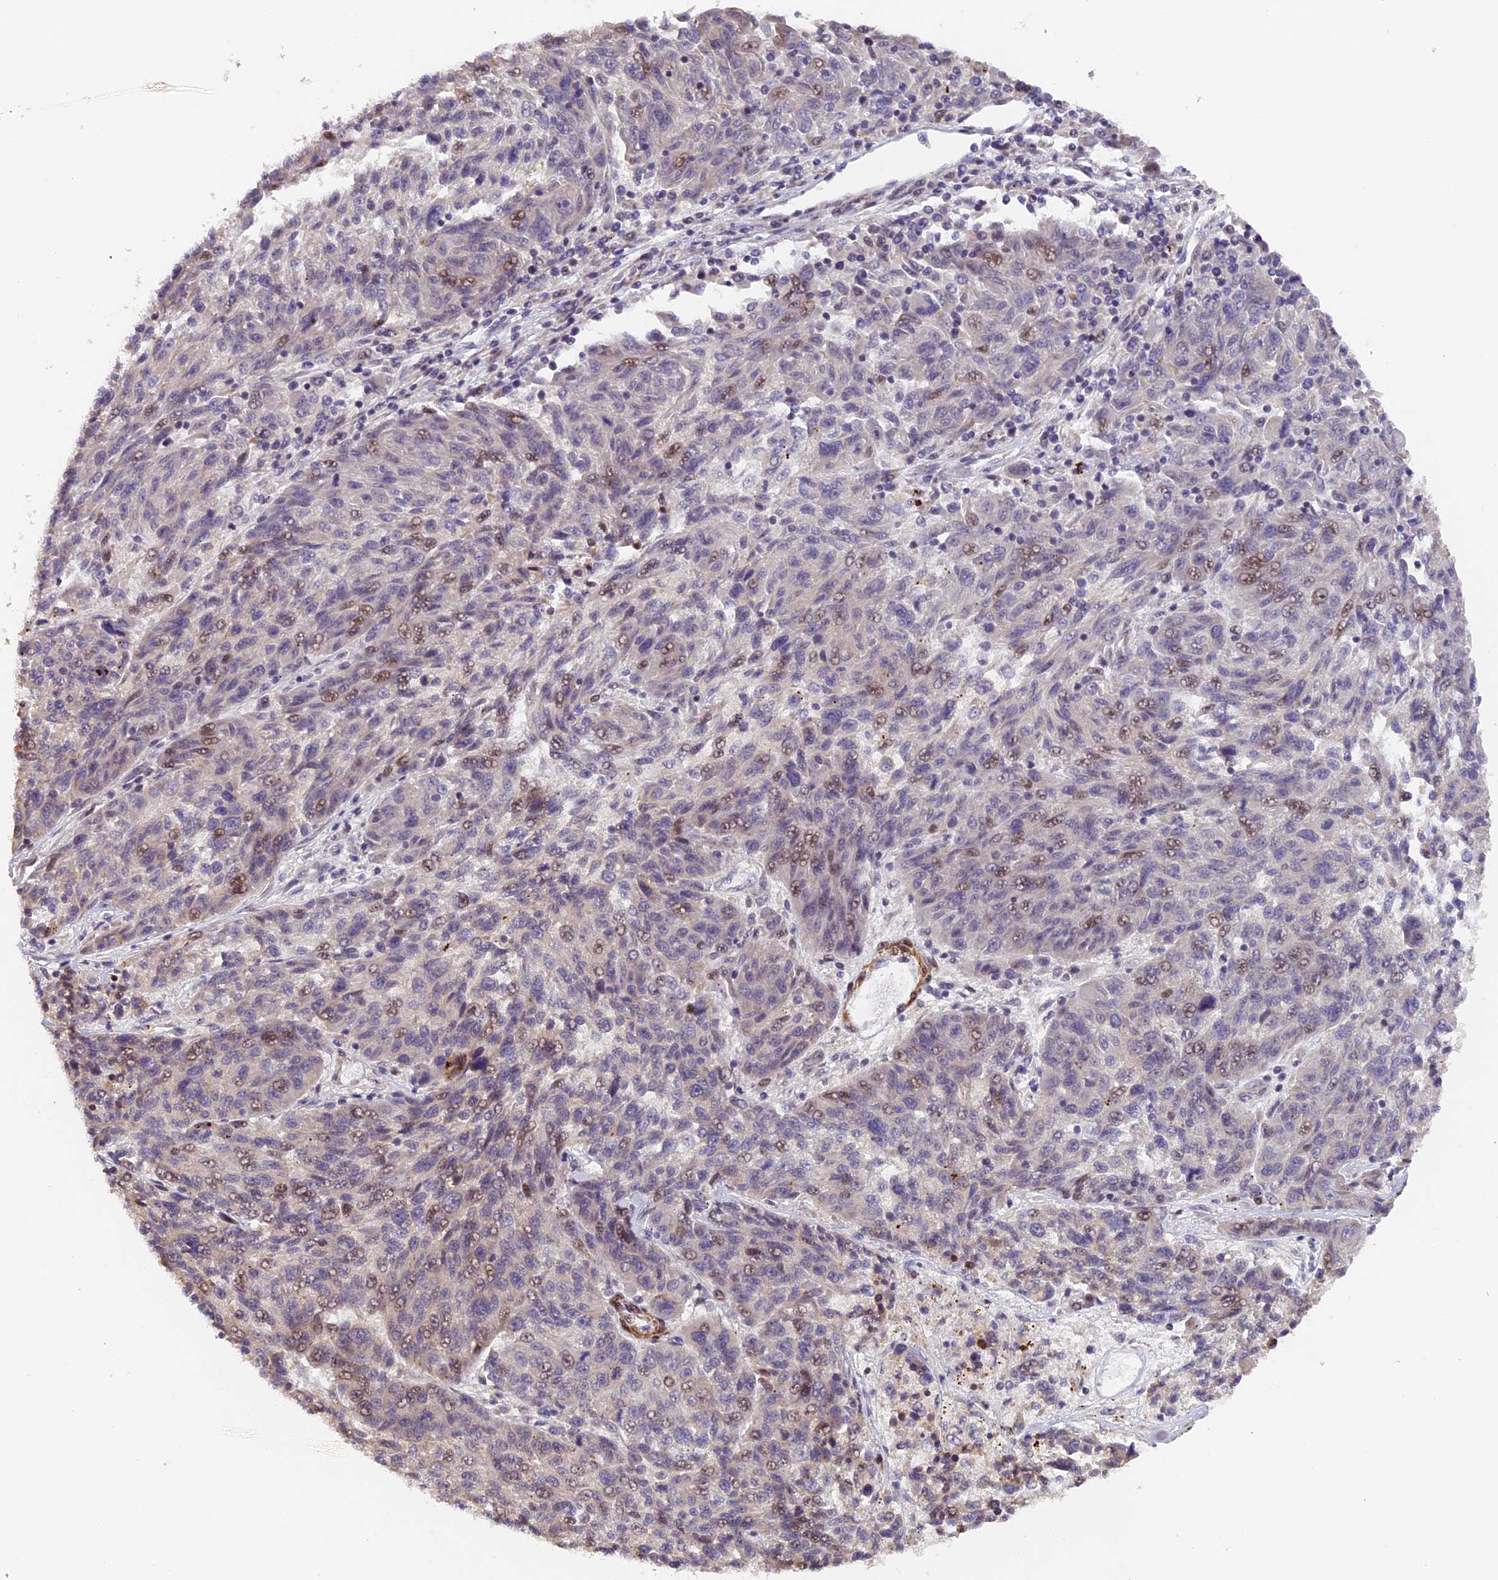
{"staining": {"intensity": "moderate", "quantity": "<25%", "location": "nuclear"}, "tissue": "melanoma", "cell_type": "Tumor cells", "image_type": "cancer", "snomed": [{"axis": "morphology", "description": "Malignant melanoma, NOS"}, {"axis": "topography", "description": "Skin"}], "caption": "Moderate nuclear protein positivity is appreciated in about <25% of tumor cells in malignant melanoma. (Brightfield microscopy of DAB IHC at high magnification).", "gene": "RAB28", "patient": {"sex": "male", "age": 53}}